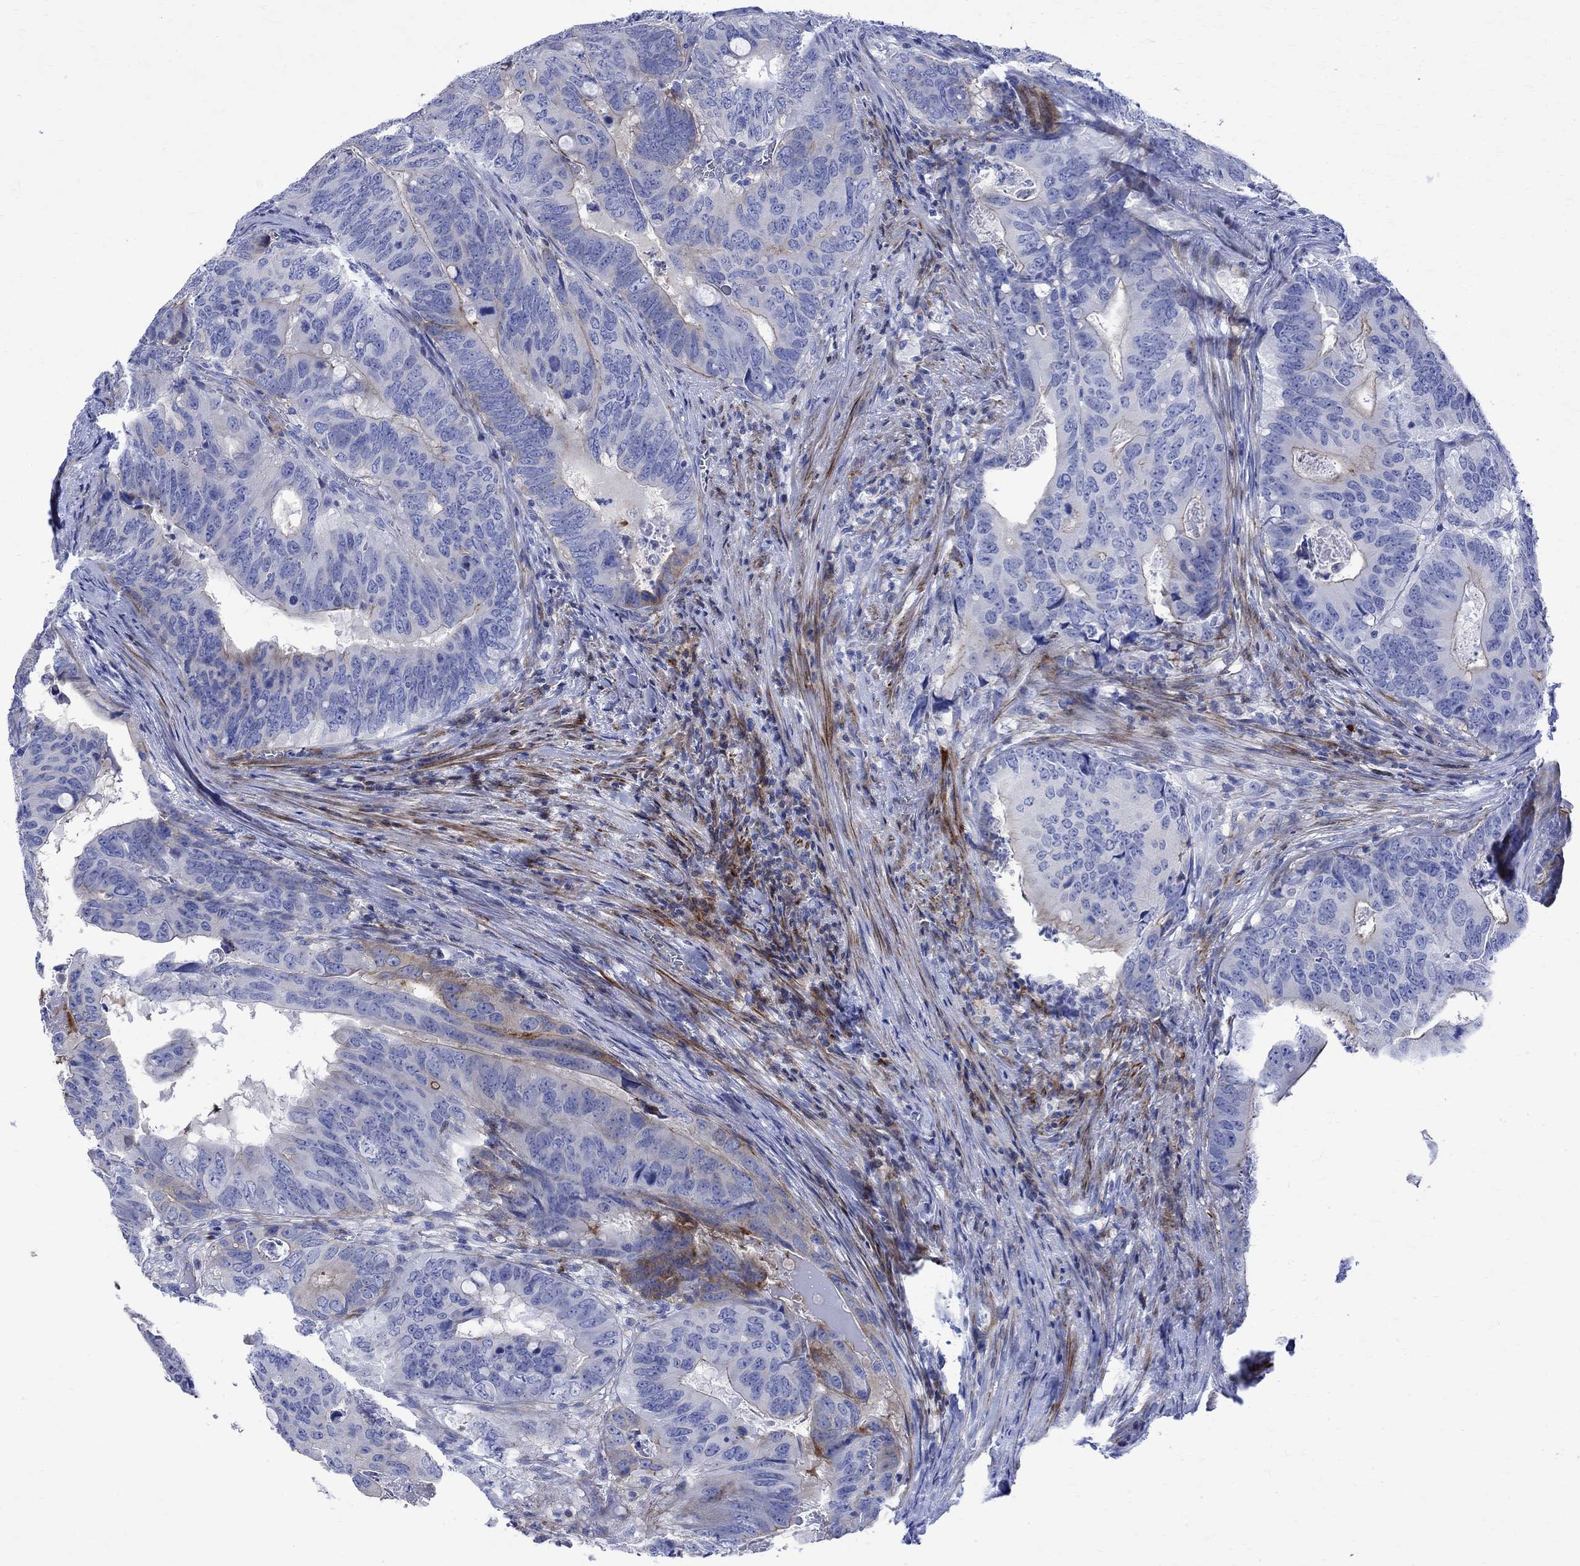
{"staining": {"intensity": "strong", "quantity": "<25%", "location": "cytoplasmic/membranous"}, "tissue": "colorectal cancer", "cell_type": "Tumor cells", "image_type": "cancer", "snomed": [{"axis": "morphology", "description": "Adenocarcinoma, NOS"}, {"axis": "topography", "description": "Colon"}], "caption": "Immunohistochemical staining of human colorectal cancer shows strong cytoplasmic/membranous protein positivity in about <25% of tumor cells. (Stains: DAB (3,3'-diaminobenzidine) in brown, nuclei in blue, Microscopy: brightfield microscopy at high magnification).", "gene": "PARVB", "patient": {"sex": "male", "age": 79}}